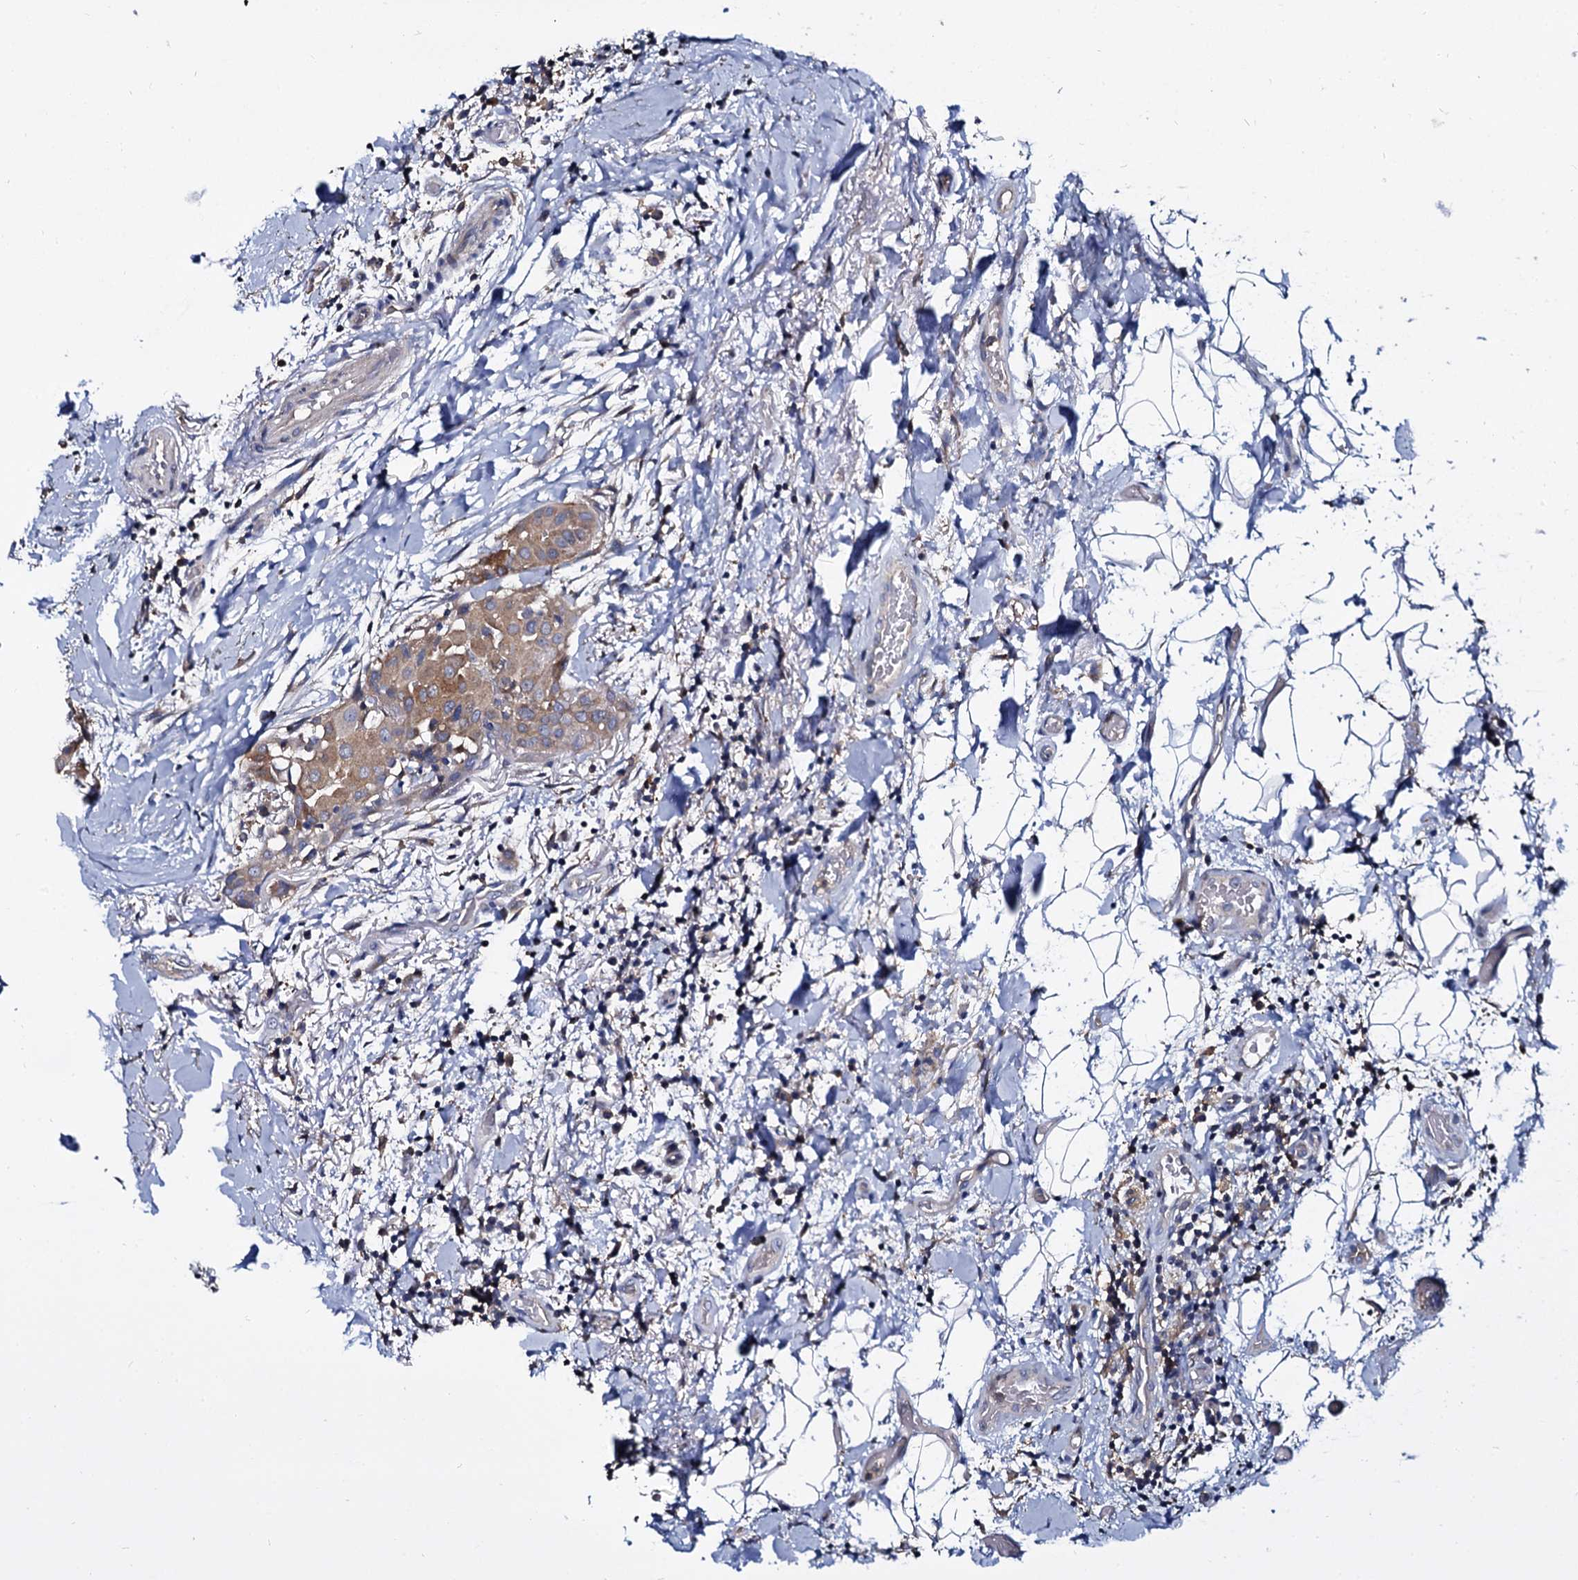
{"staining": {"intensity": "moderate", "quantity": ">75%", "location": "cytoplasmic/membranous"}, "tissue": "thyroid cancer", "cell_type": "Tumor cells", "image_type": "cancer", "snomed": [{"axis": "morphology", "description": "Papillary adenocarcinoma, NOS"}, {"axis": "topography", "description": "Thyroid gland"}], "caption": "Moderate cytoplasmic/membranous protein expression is identified in approximately >75% of tumor cells in thyroid papillary adenocarcinoma.", "gene": "ANKRD13A", "patient": {"sex": "male", "age": 33}}